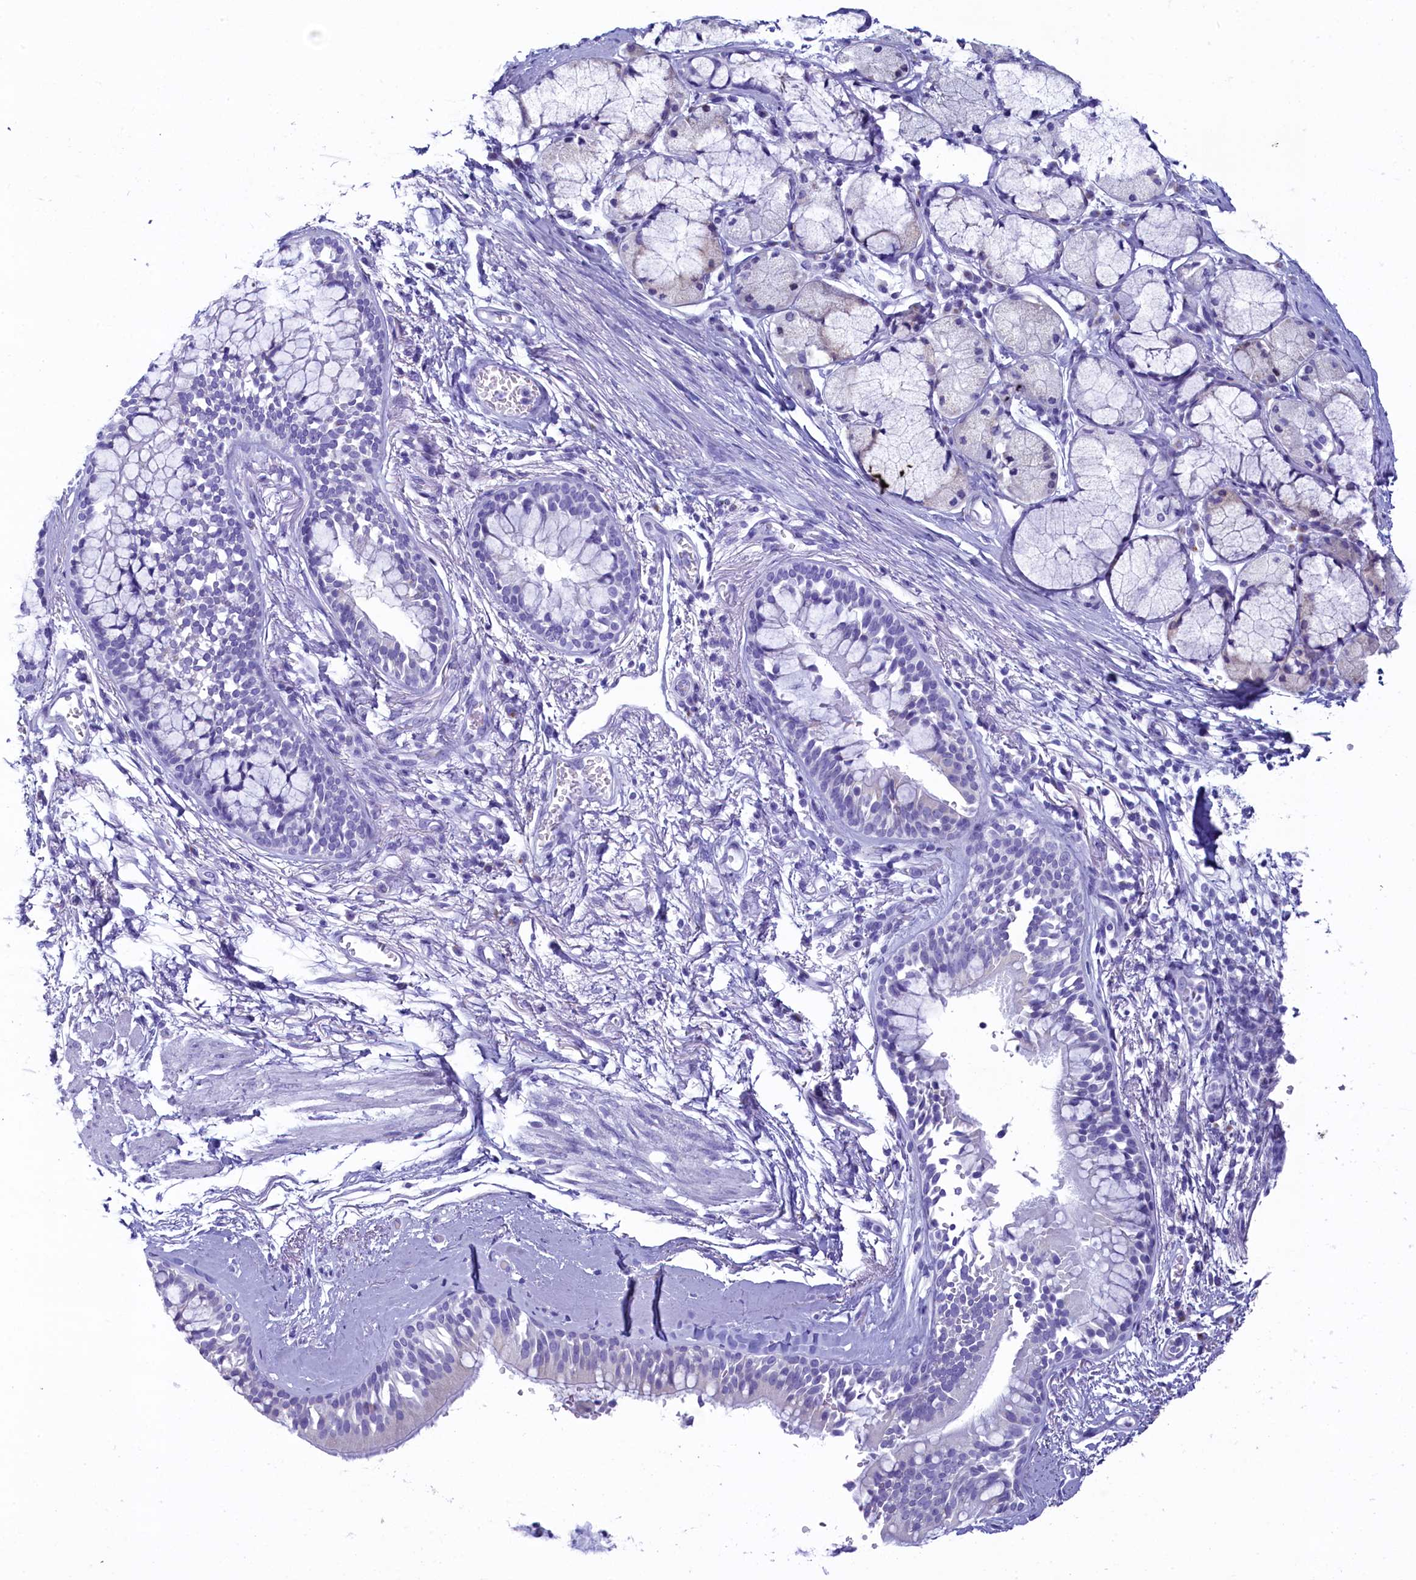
{"staining": {"intensity": "negative", "quantity": "none", "location": "none"}, "tissue": "bronchus", "cell_type": "Respiratory epithelial cells", "image_type": "normal", "snomed": [{"axis": "morphology", "description": "Normal tissue, NOS"}, {"axis": "morphology", "description": "Inflammation, NOS"}, {"axis": "topography", "description": "Cartilage tissue"}, {"axis": "topography", "description": "Bronchus"}, {"axis": "topography", "description": "Lung"}], "caption": "High power microscopy micrograph of an immunohistochemistry (IHC) micrograph of normal bronchus, revealing no significant staining in respiratory epithelial cells. (Brightfield microscopy of DAB immunohistochemistry (IHC) at high magnification).", "gene": "SKA3", "patient": {"sex": "female", "age": 64}}